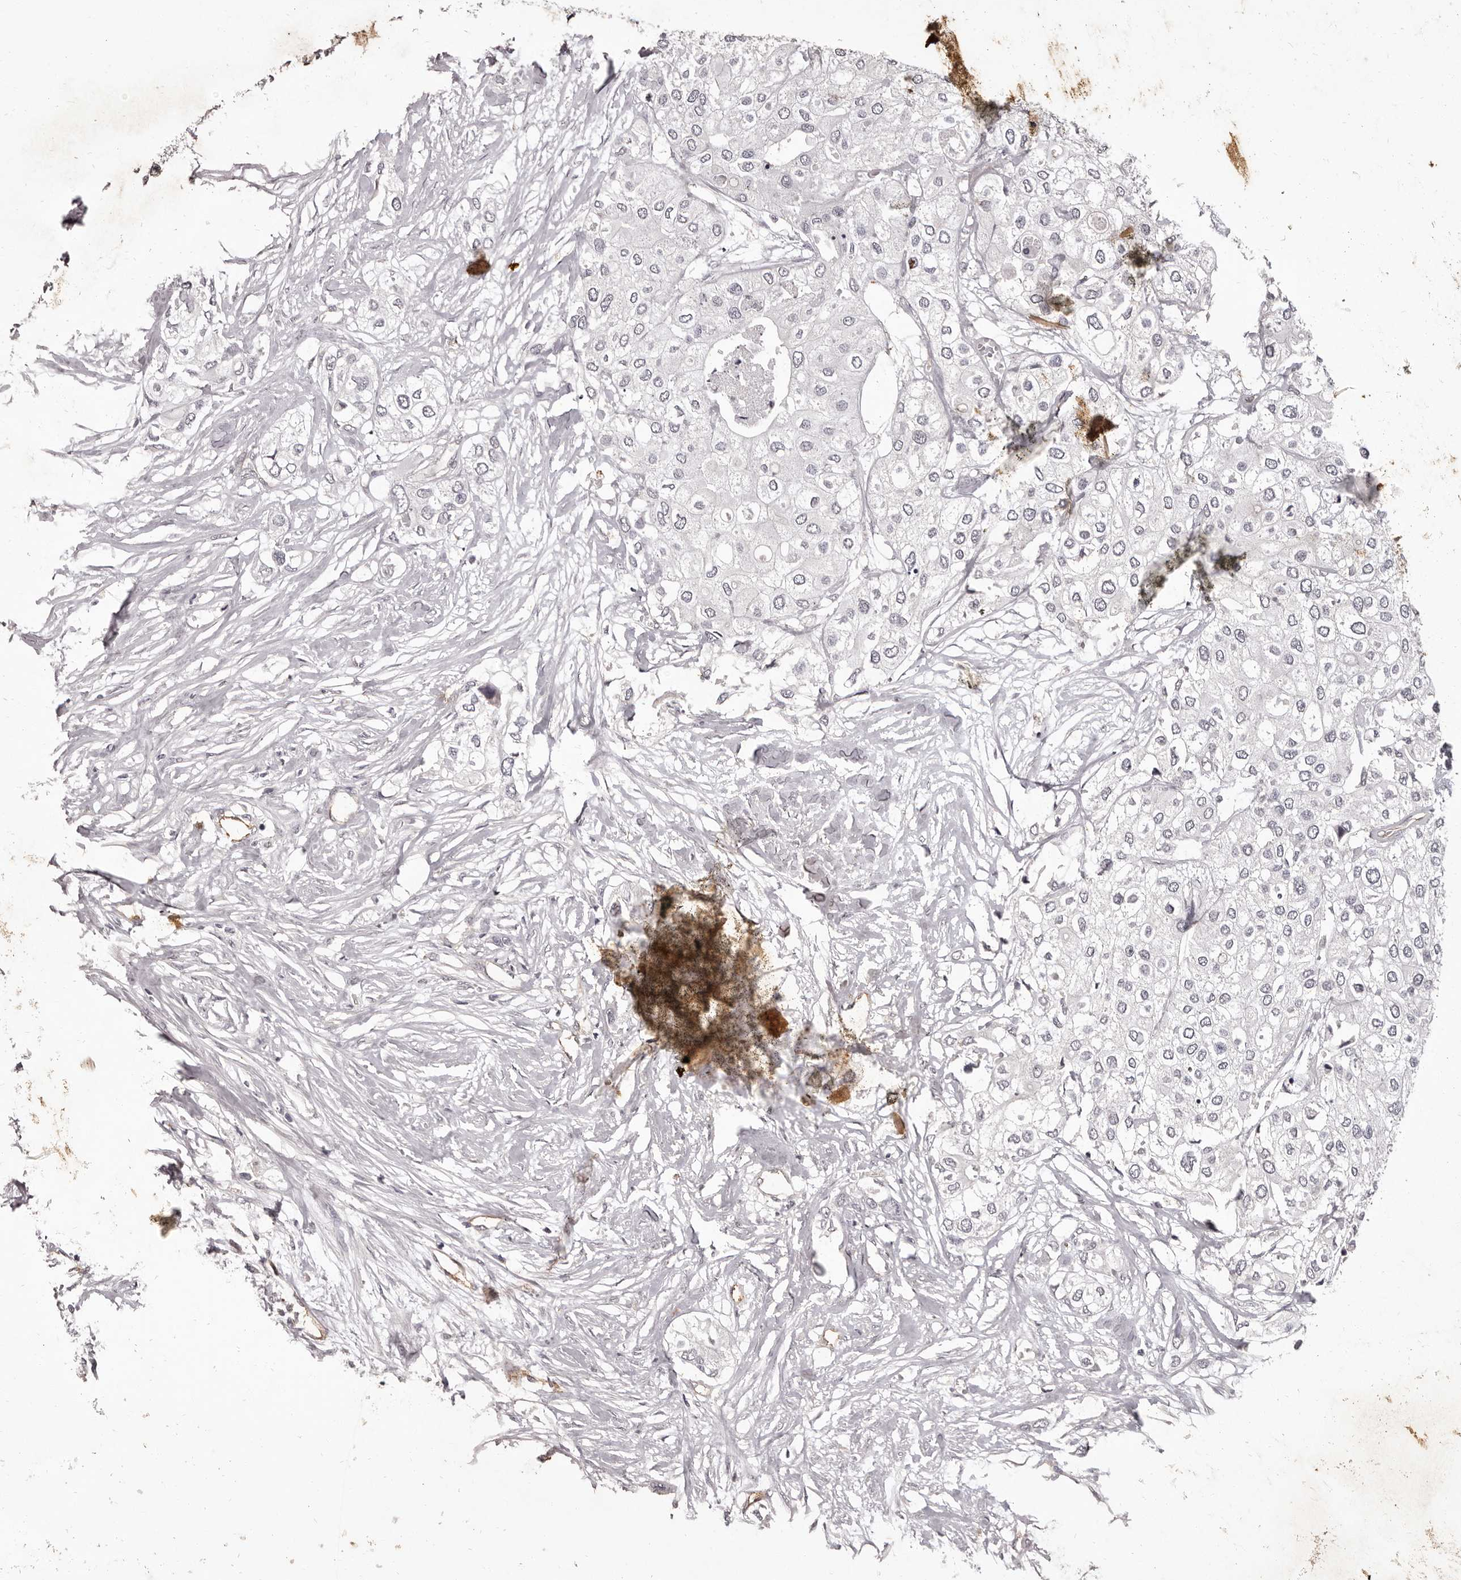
{"staining": {"intensity": "negative", "quantity": "none", "location": "none"}, "tissue": "urothelial cancer", "cell_type": "Tumor cells", "image_type": "cancer", "snomed": [{"axis": "morphology", "description": "Urothelial carcinoma, High grade"}, {"axis": "topography", "description": "Urinary bladder"}], "caption": "Immunohistochemical staining of human urothelial cancer displays no significant staining in tumor cells. The staining was performed using DAB (3,3'-diaminobenzidine) to visualize the protein expression in brown, while the nuclei were stained in blue with hematoxylin (Magnification: 20x).", "gene": "GPR78", "patient": {"sex": "male", "age": 64}}